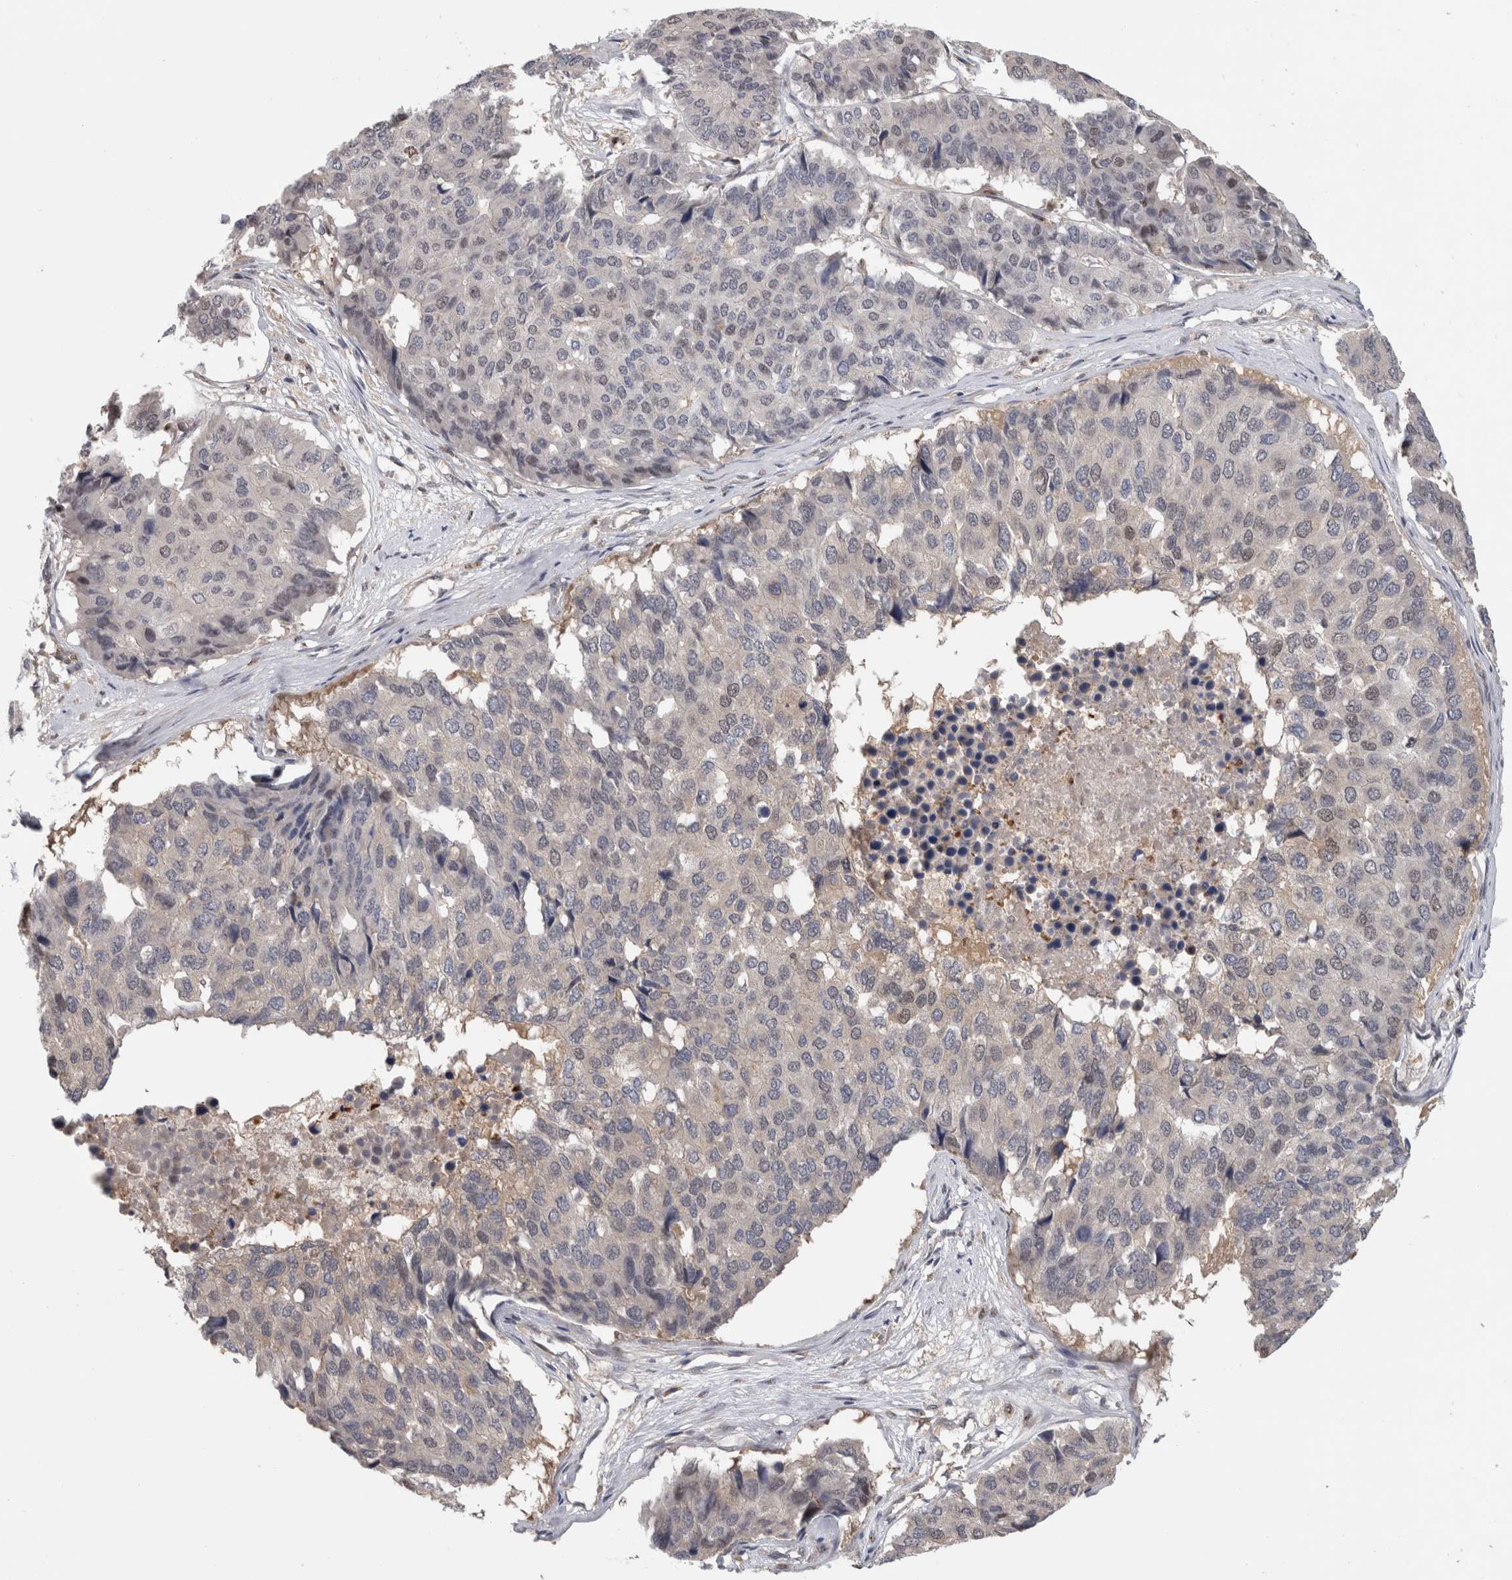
{"staining": {"intensity": "weak", "quantity": "<25%", "location": "cytoplasmic/membranous"}, "tissue": "pancreatic cancer", "cell_type": "Tumor cells", "image_type": "cancer", "snomed": [{"axis": "morphology", "description": "Adenocarcinoma, NOS"}, {"axis": "topography", "description": "Pancreas"}], "caption": "Pancreatic cancer (adenocarcinoma) stained for a protein using immunohistochemistry (IHC) shows no staining tumor cells.", "gene": "PIGP", "patient": {"sex": "male", "age": 50}}